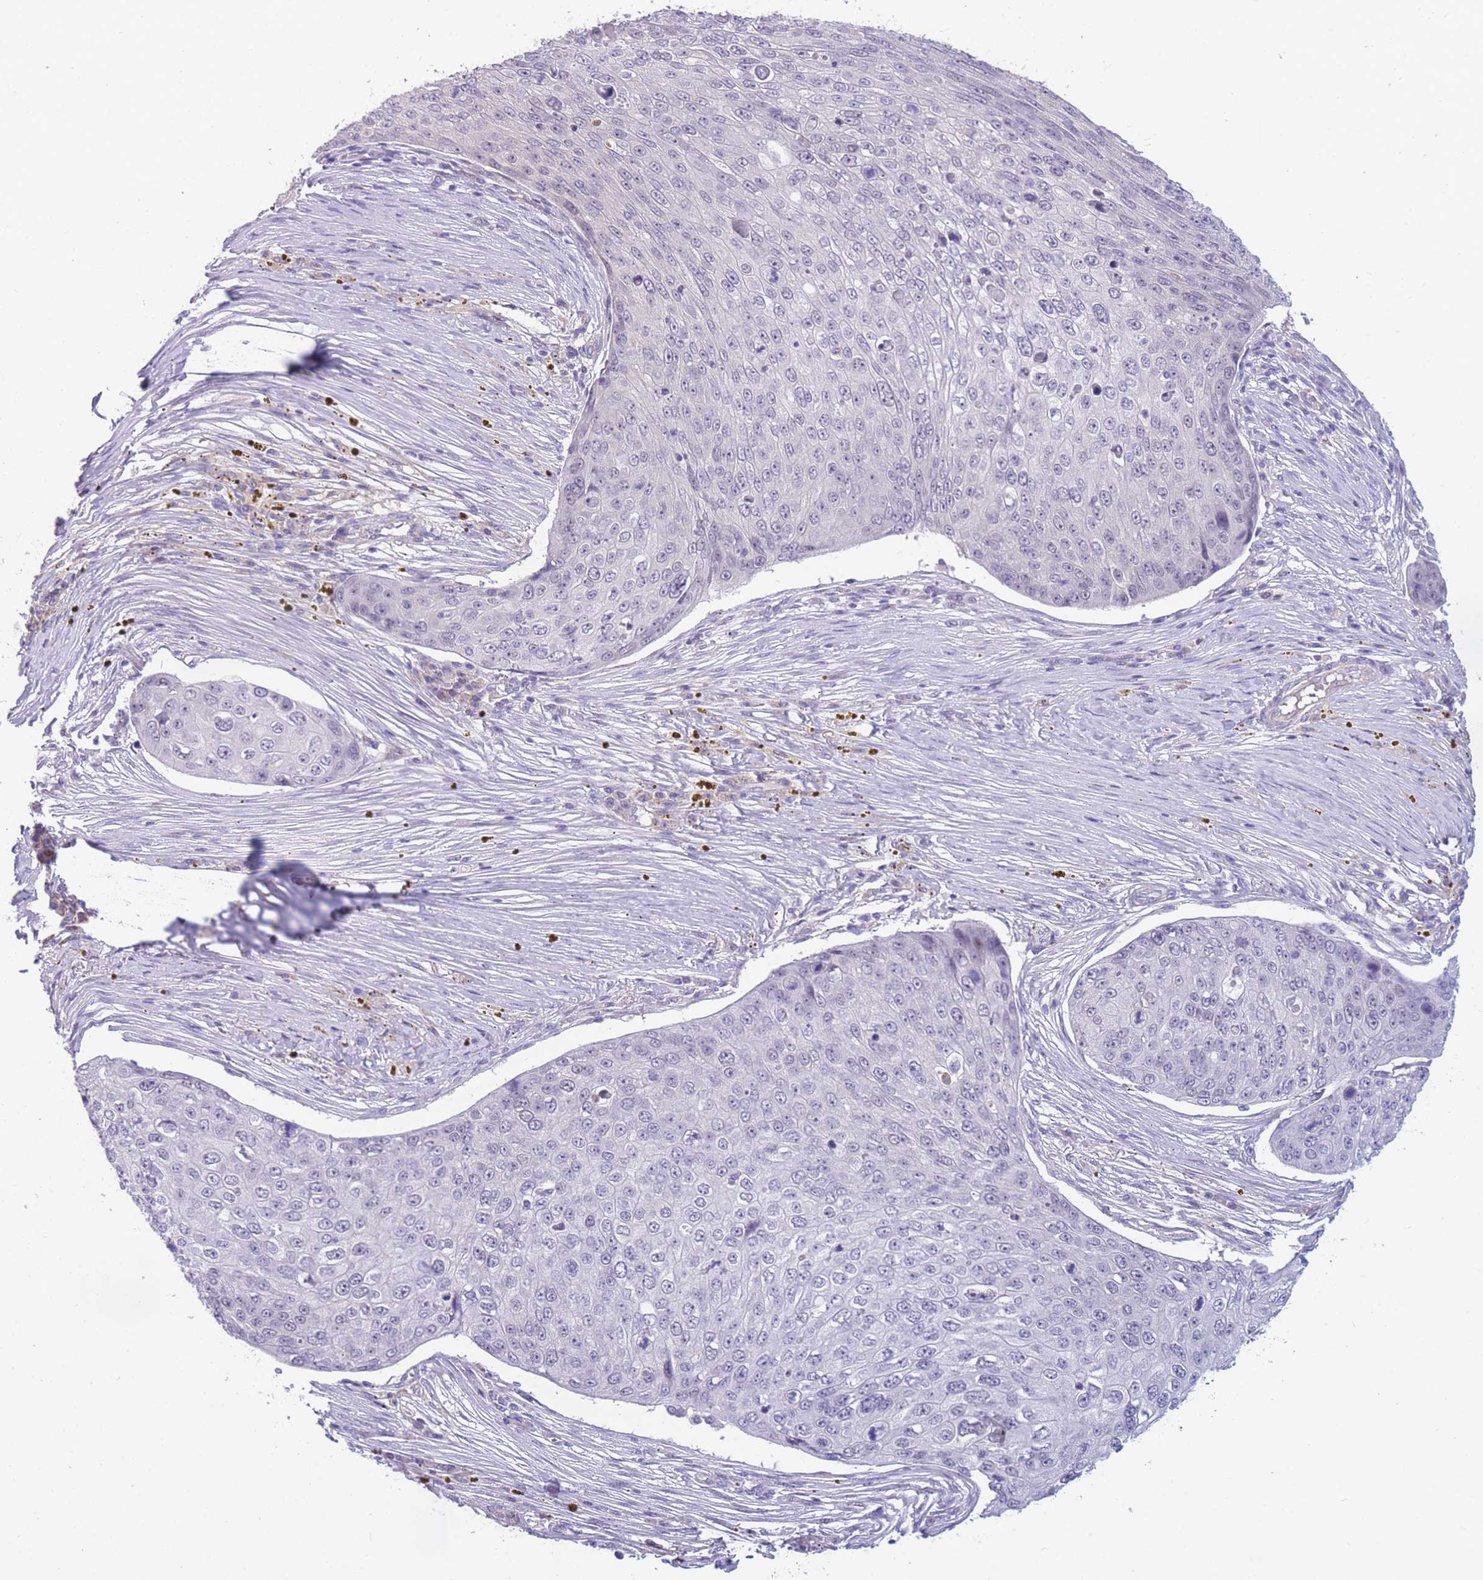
{"staining": {"intensity": "negative", "quantity": "none", "location": "none"}, "tissue": "skin cancer", "cell_type": "Tumor cells", "image_type": "cancer", "snomed": [{"axis": "morphology", "description": "Squamous cell carcinoma, NOS"}, {"axis": "topography", "description": "Skin"}], "caption": "Tumor cells are negative for brown protein staining in skin cancer.", "gene": "DDX49", "patient": {"sex": "male", "age": 71}}